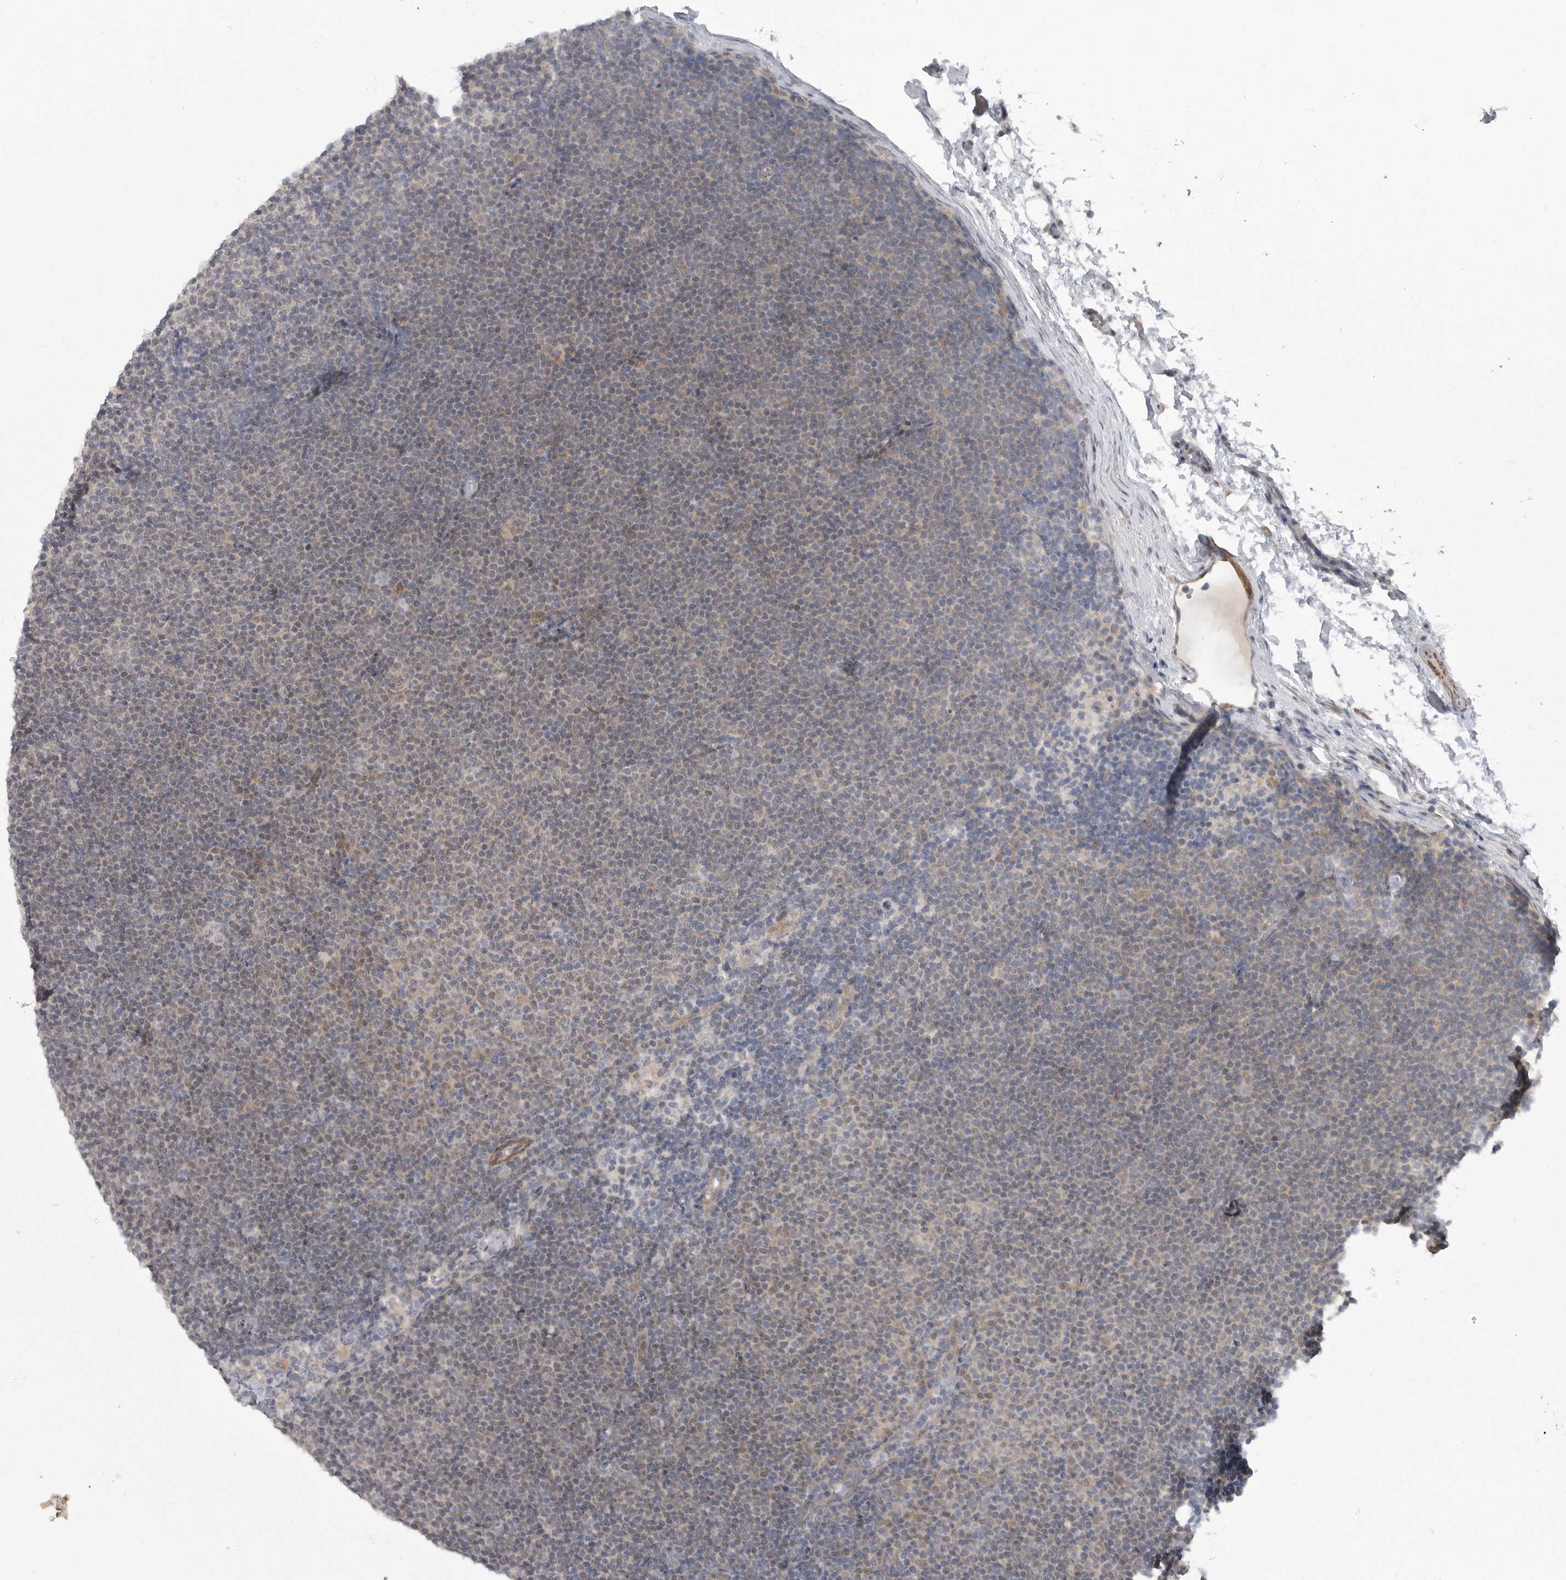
{"staining": {"intensity": "weak", "quantity": "<25%", "location": "cytoplasmic/membranous"}, "tissue": "lymphoma", "cell_type": "Tumor cells", "image_type": "cancer", "snomed": [{"axis": "morphology", "description": "Malignant lymphoma, non-Hodgkin's type, Low grade"}, {"axis": "topography", "description": "Lymph node"}], "caption": "Immunohistochemistry (IHC) micrograph of human low-grade malignant lymphoma, non-Hodgkin's type stained for a protein (brown), which exhibits no staining in tumor cells.", "gene": "PPP1R9A", "patient": {"sex": "female", "age": 53}}